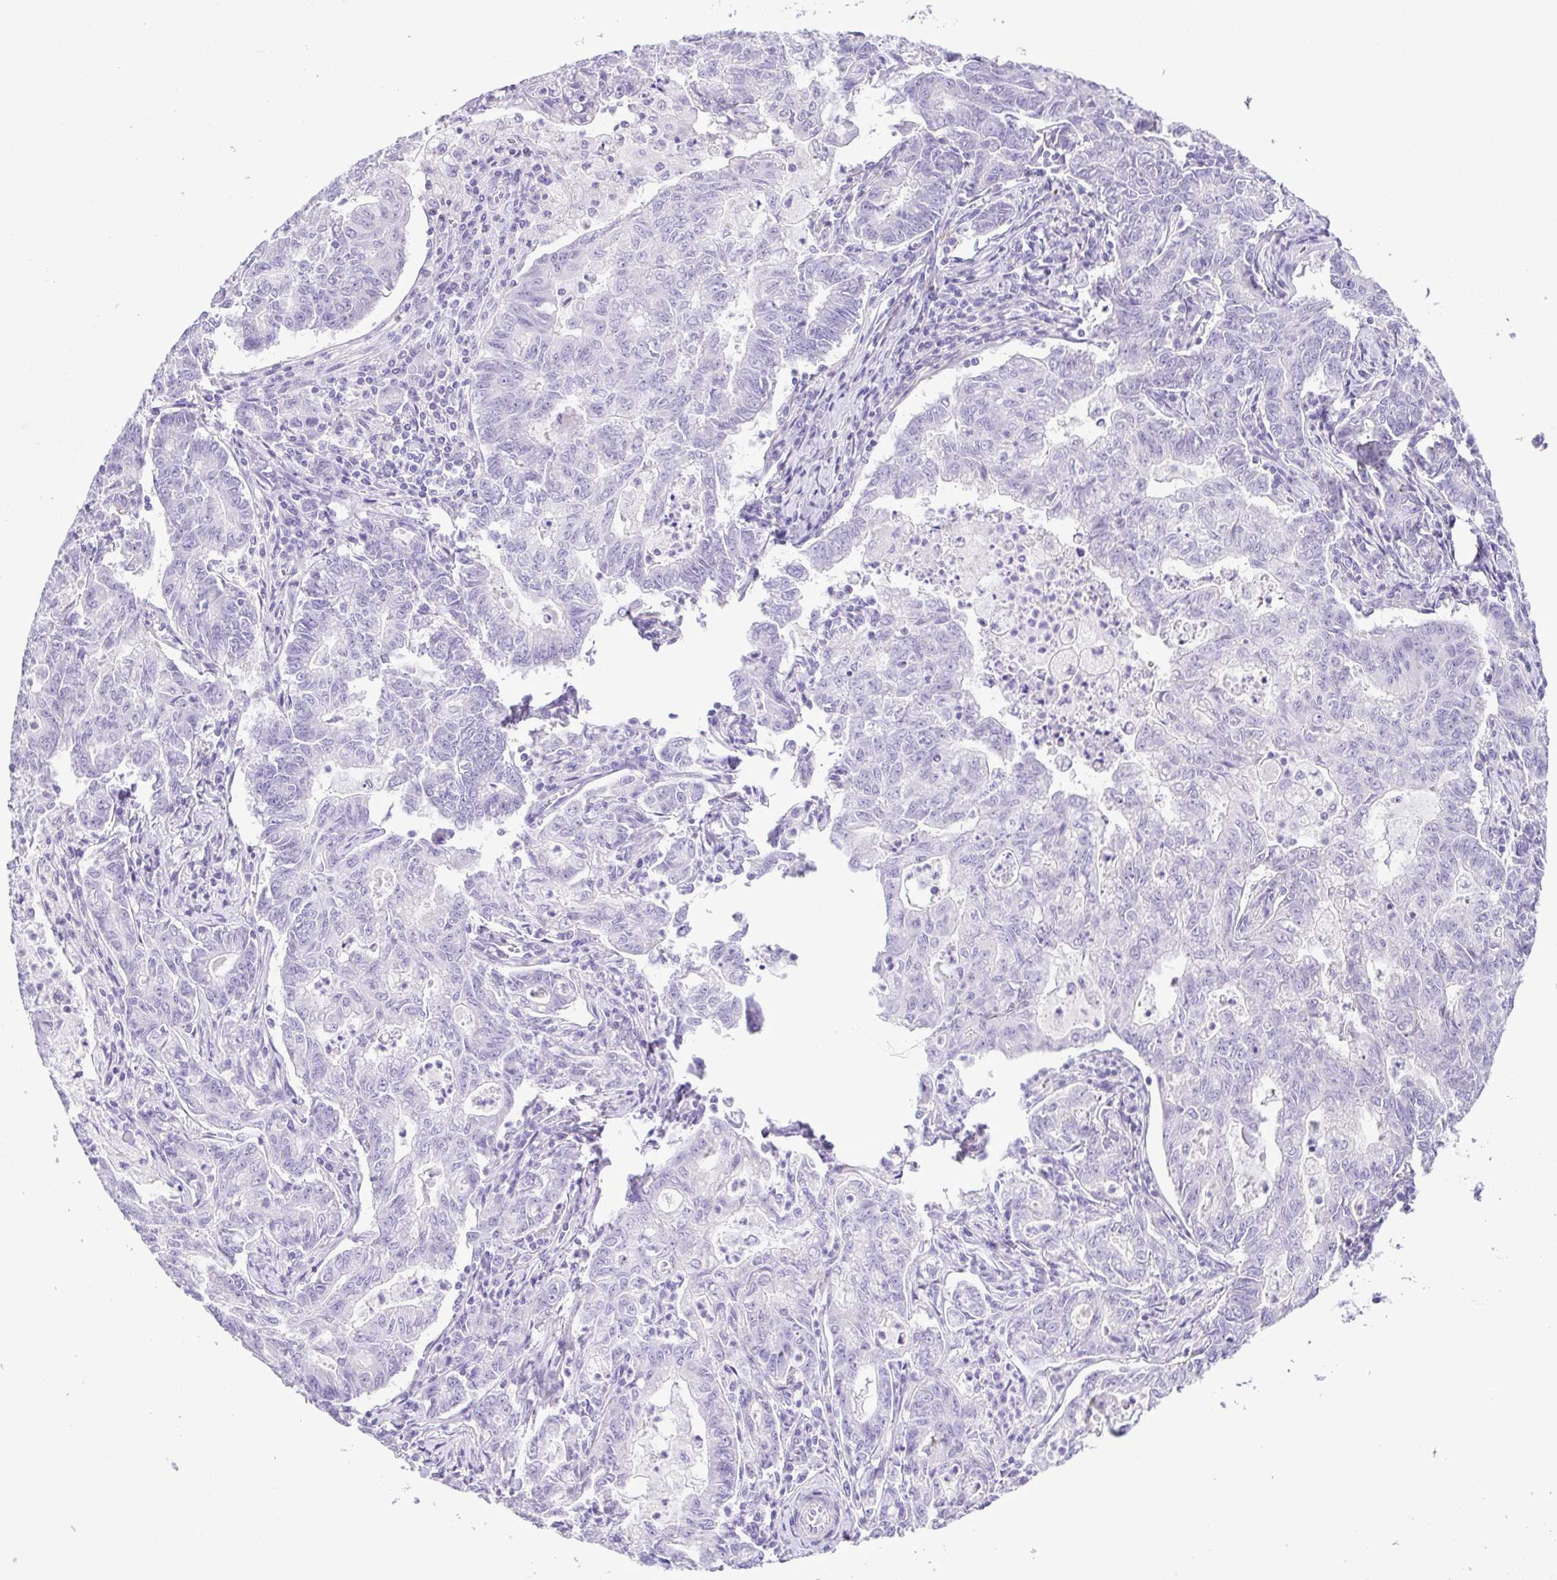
{"staining": {"intensity": "negative", "quantity": "none", "location": "none"}, "tissue": "stomach cancer", "cell_type": "Tumor cells", "image_type": "cancer", "snomed": [{"axis": "morphology", "description": "Adenocarcinoma, NOS"}, {"axis": "topography", "description": "Stomach, upper"}], "caption": "This is an IHC image of human adenocarcinoma (stomach). There is no expression in tumor cells.", "gene": "GPR182", "patient": {"sex": "female", "age": 79}}